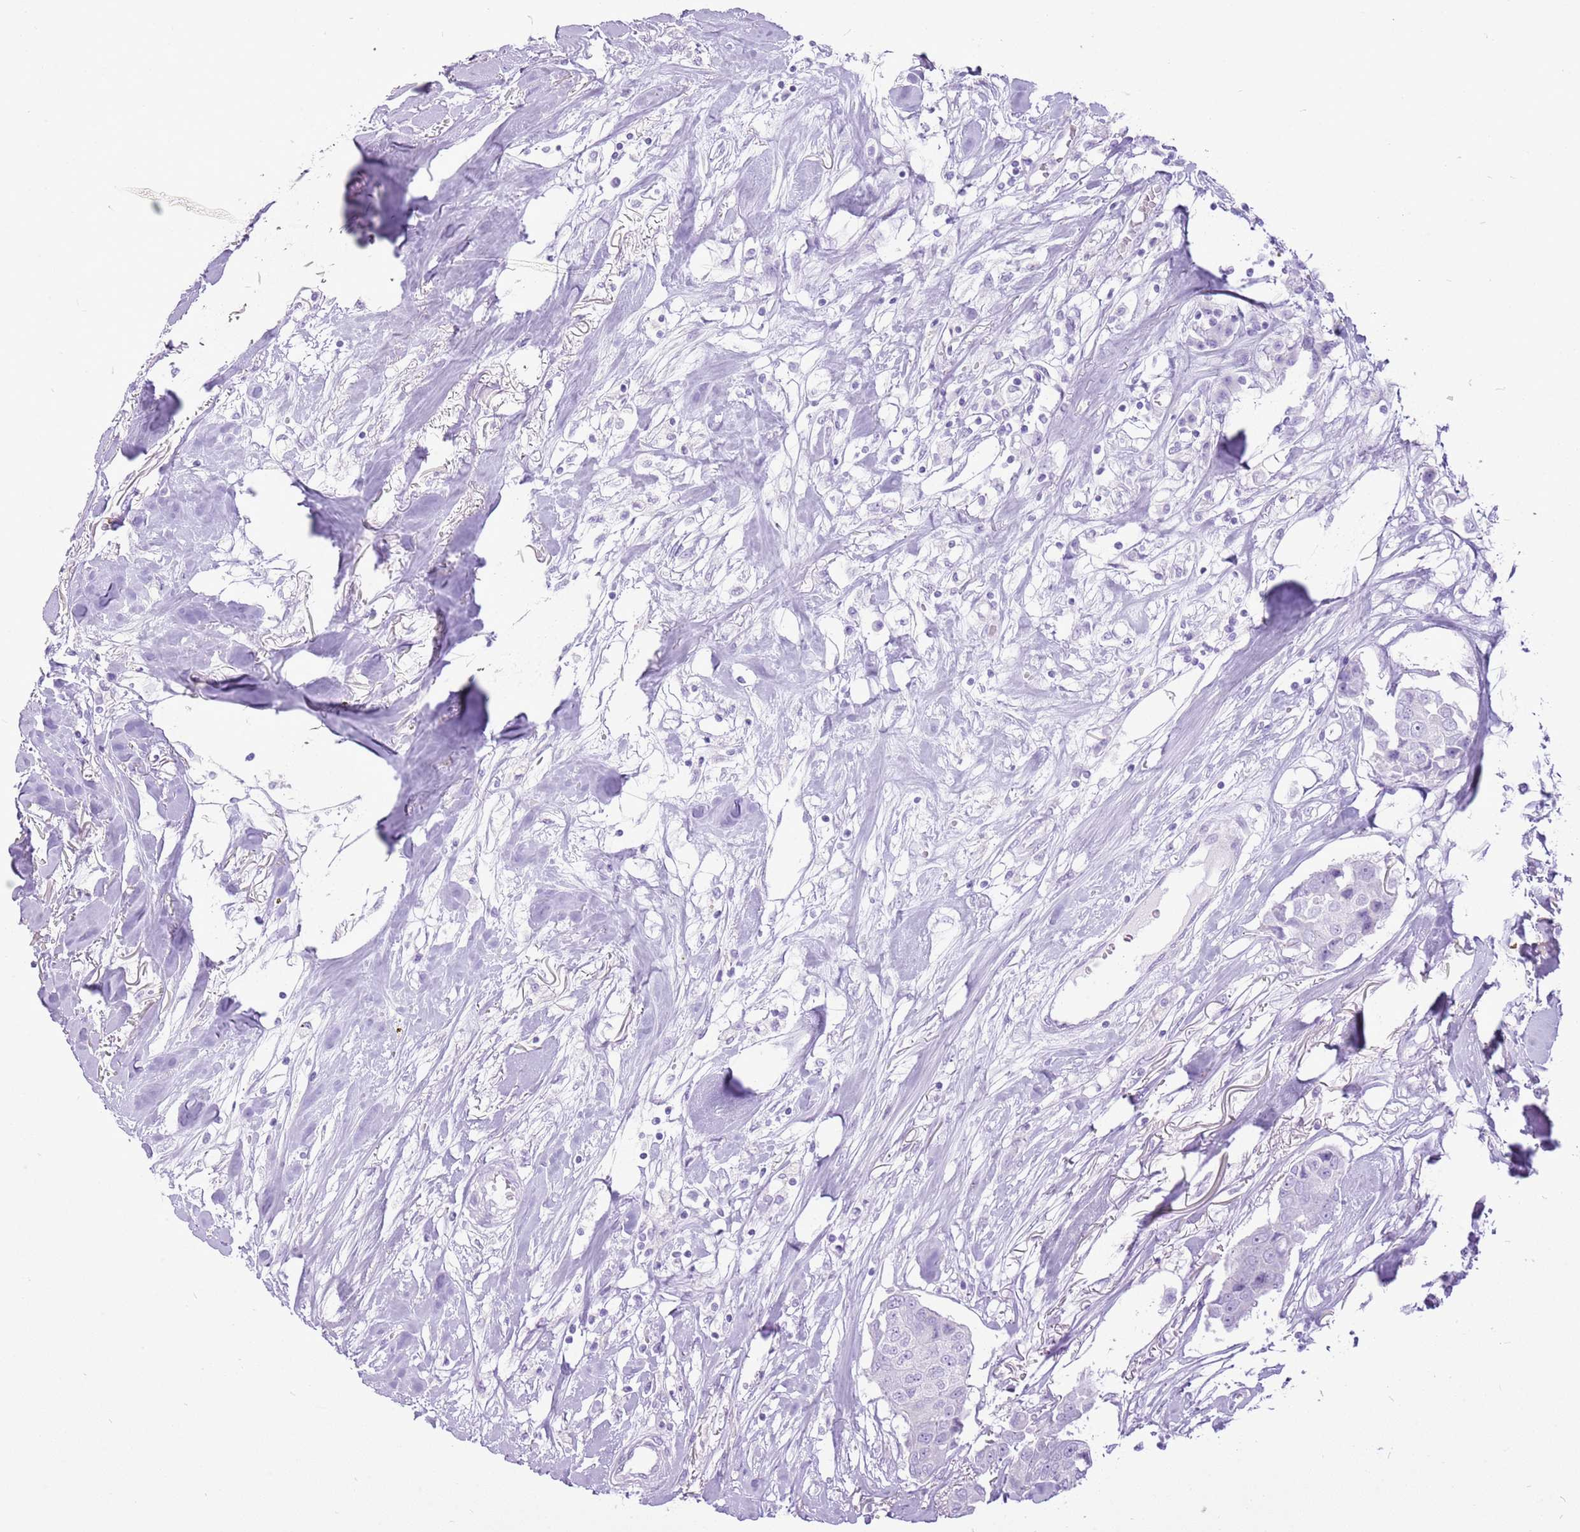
{"staining": {"intensity": "negative", "quantity": "none", "location": "none"}, "tissue": "breast cancer", "cell_type": "Tumor cells", "image_type": "cancer", "snomed": [{"axis": "morphology", "description": "Duct carcinoma"}, {"axis": "topography", "description": "Breast"}], "caption": "A high-resolution histopathology image shows immunohistochemistry staining of breast cancer (intraductal carcinoma), which displays no significant positivity in tumor cells.", "gene": "CNFN", "patient": {"sex": "female", "age": 80}}